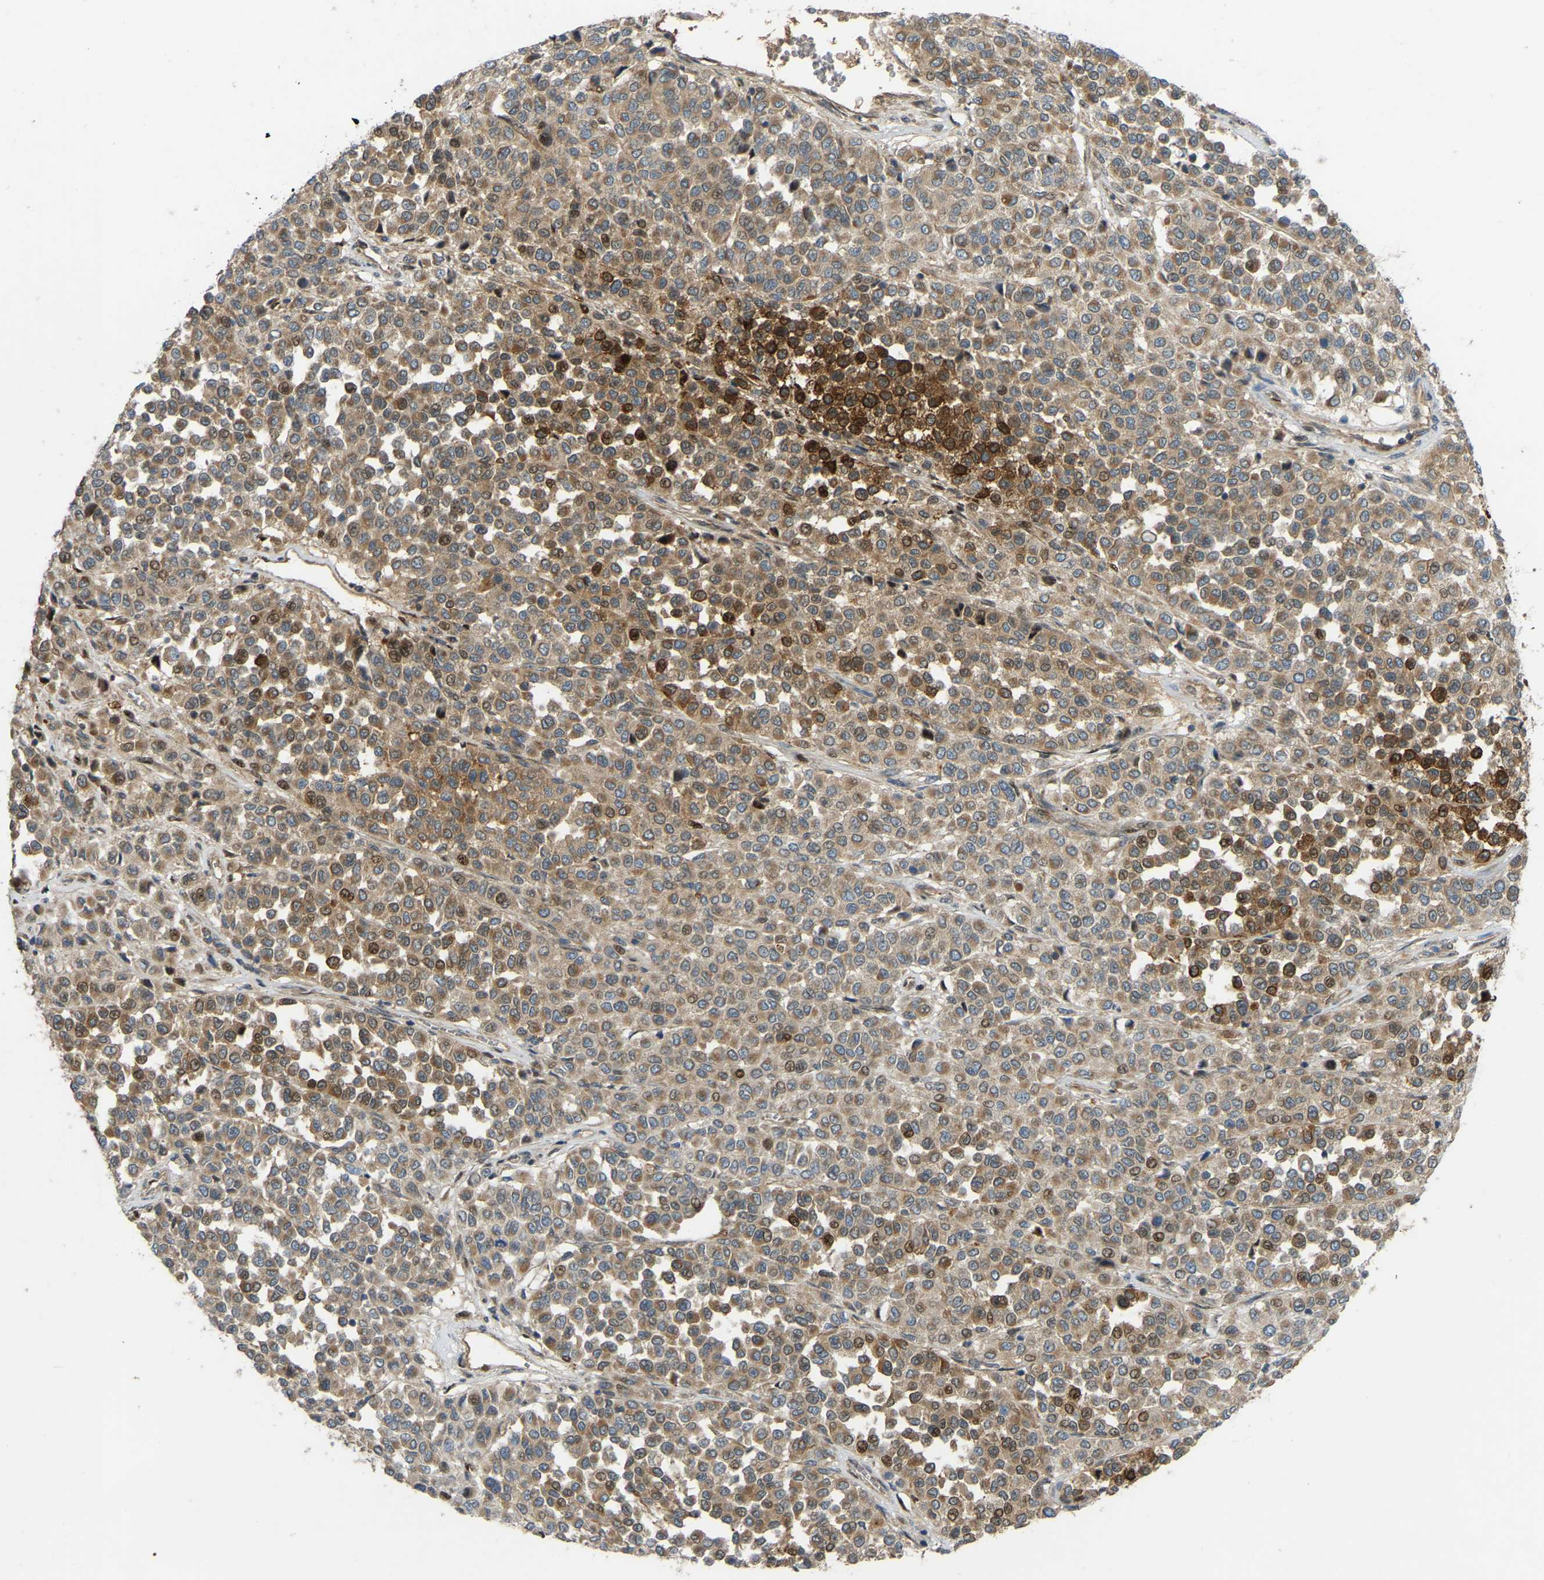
{"staining": {"intensity": "moderate", "quantity": ">75%", "location": "cytoplasmic/membranous"}, "tissue": "melanoma", "cell_type": "Tumor cells", "image_type": "cancer", "snomed": [{"axis": "morphology", "description": "Malignant melanoma, Metastatic site"}, {"axis": "topography", "description": "Pancreas"}], "caption": "Melanoma was stained to show a protein in brown. There is medium levels of moderate cytoplasmic/membranous staining in approximately >75% of tumor cells.", "gene": "C21orf91", "patient": {"sex": "female", "age": 30}}